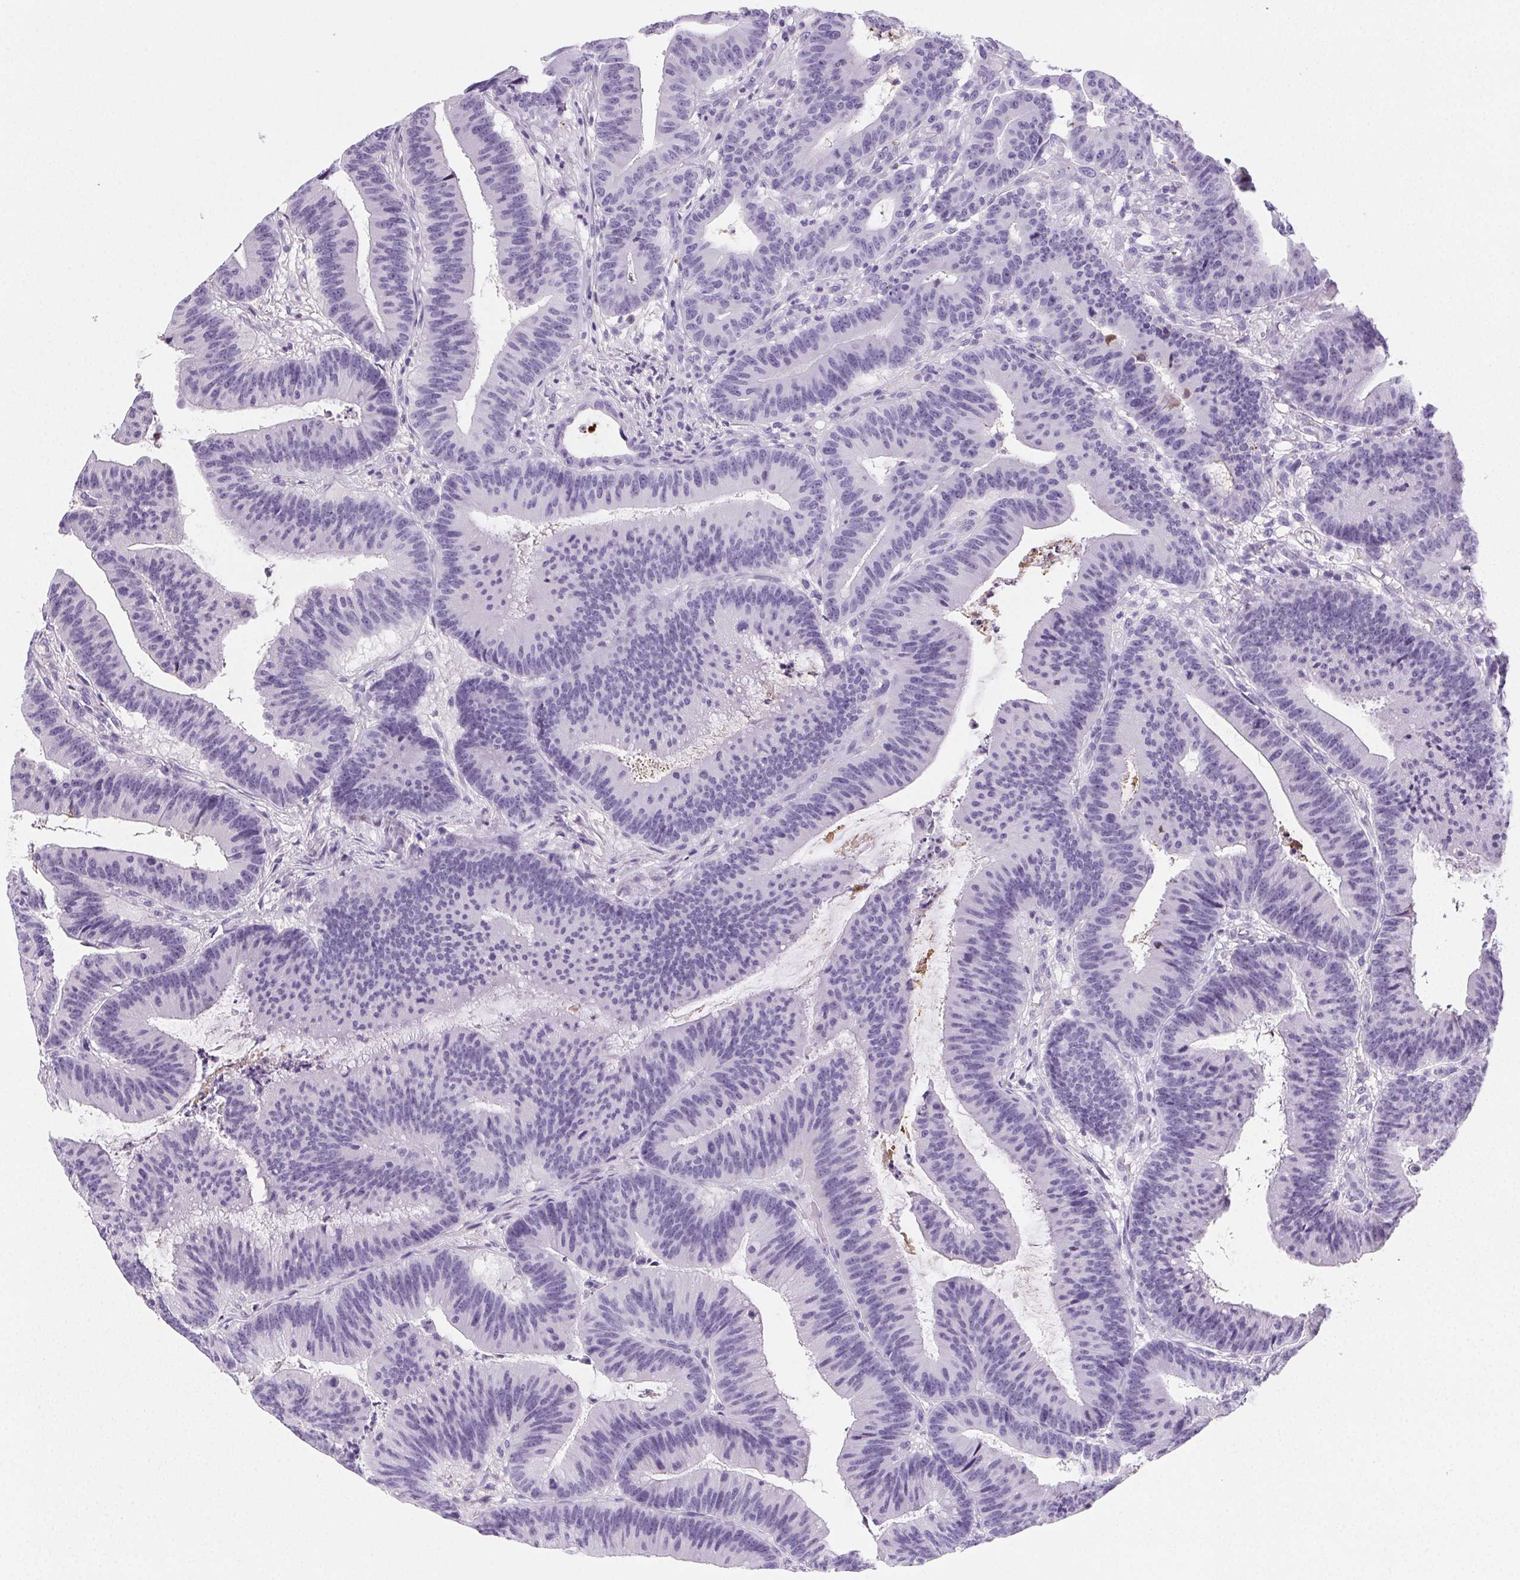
{"staining": {"intensity": "negative", "quantity": "none", "location": "none"}, "tissue": "colorectal cancer", "cell_type": "Tumor cells", "image_type": "cancer", "snomed": [{"axis": "morphology", "description": "Adenocarcinoma, NOS"}, {"axis": "topography", "description": "Colon"}], "caption": "Immunohistochemistry micrograph of colorectal cancer stained for a protein (brown), which demonstrates no staining in tumor cells.", "gene": "VTN", "patient": {"sex": "female", "age": 78}}